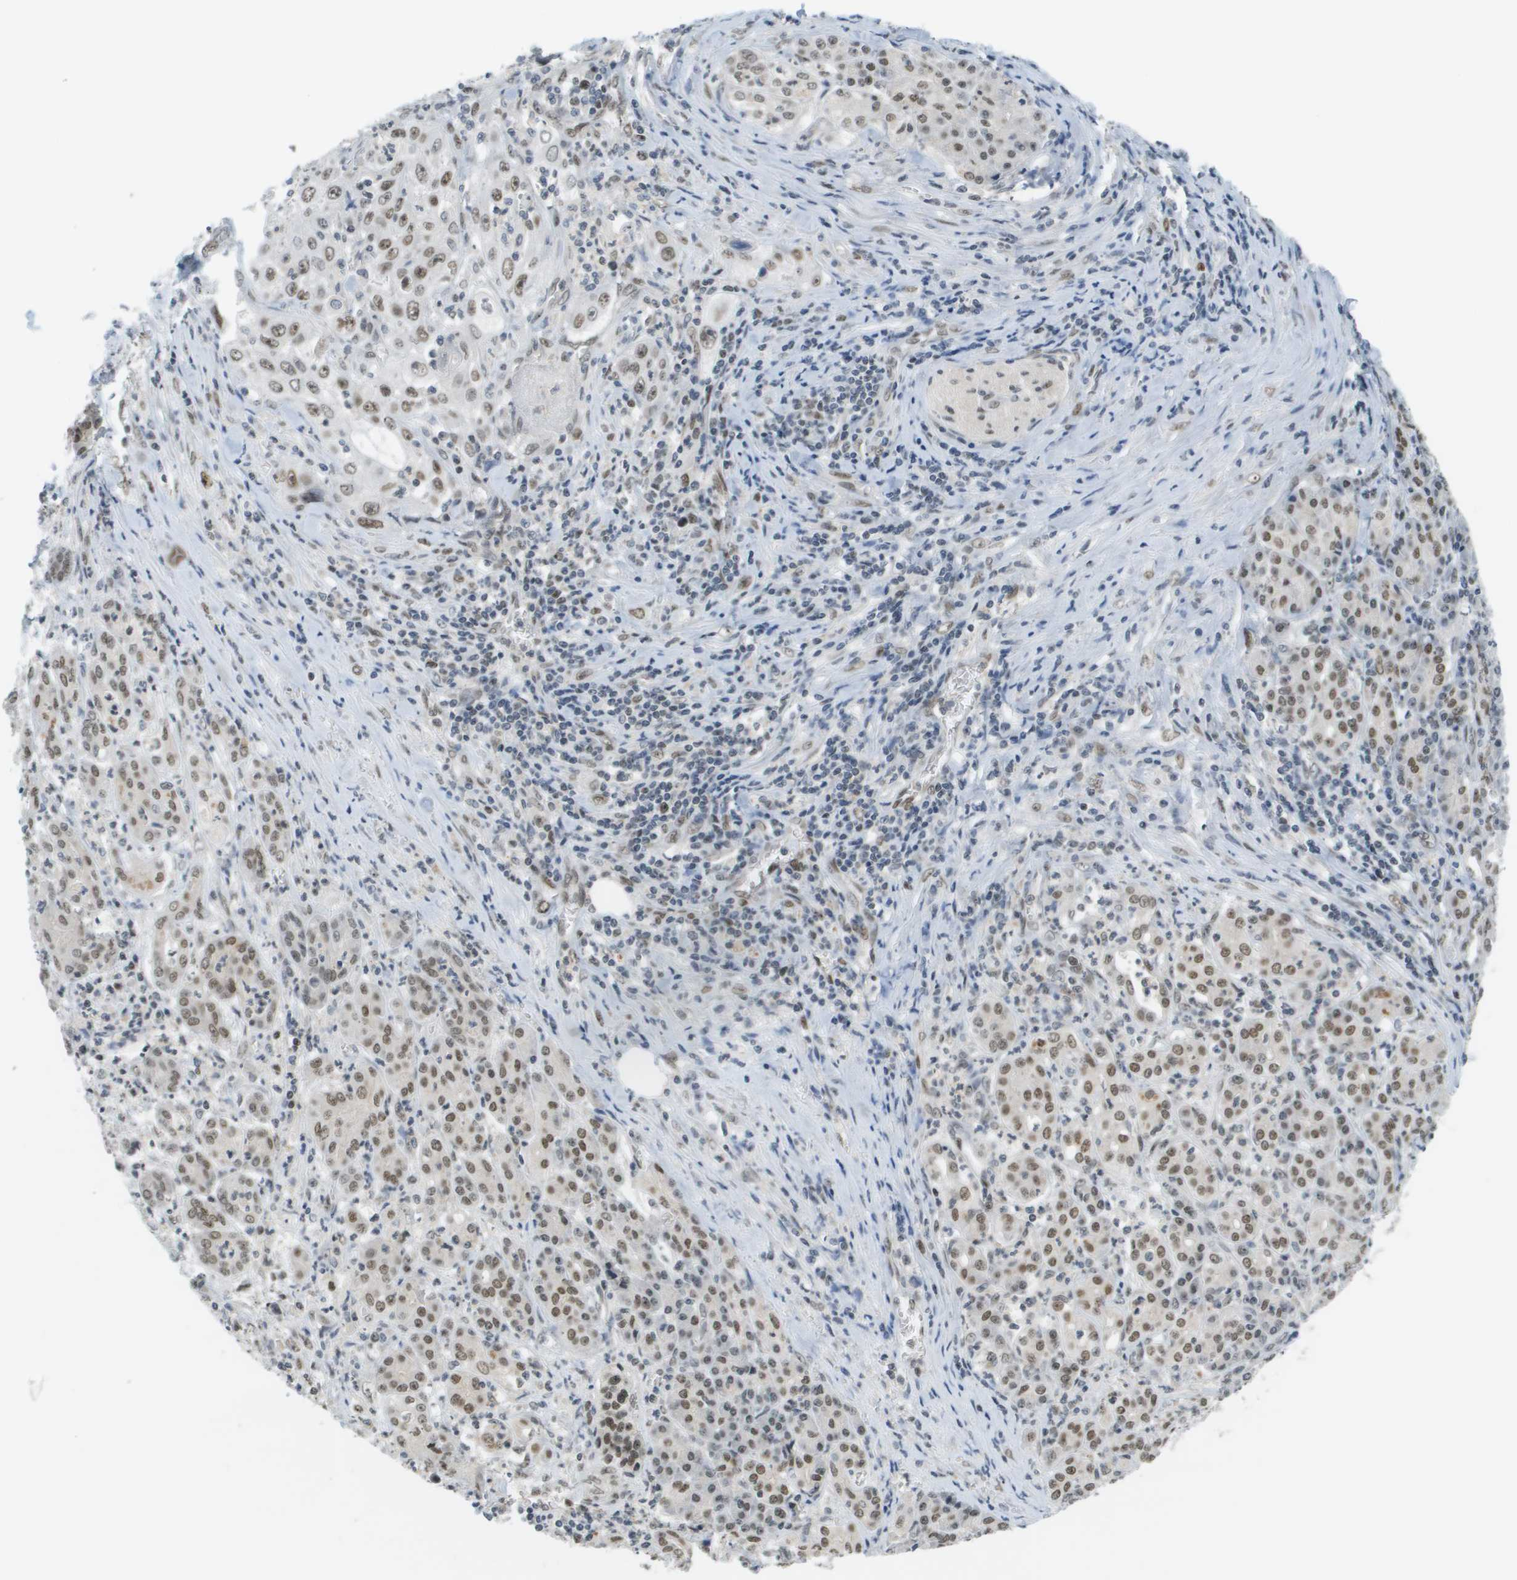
{"staining": {"intensity": "weak", "quantity": "25%-75%", "location": "nuclear"}, "tissue": "pancreatic cancer", "cell_type": "Tumor cells", "image_type": "cancer", "snomed": [{"axis": "morphology", "description": "Adenocarcinoma, NOS"}, {"axis": "topography", "description": "Pancreas"}], "caption": "Protein analysis of adenocarcinoma (pancreatic) tissue shows weak nuclear staining in about 25%-75% of tumor cells.", "gene": "CBX5", "patient": {"sex": "male", "age": 70}}